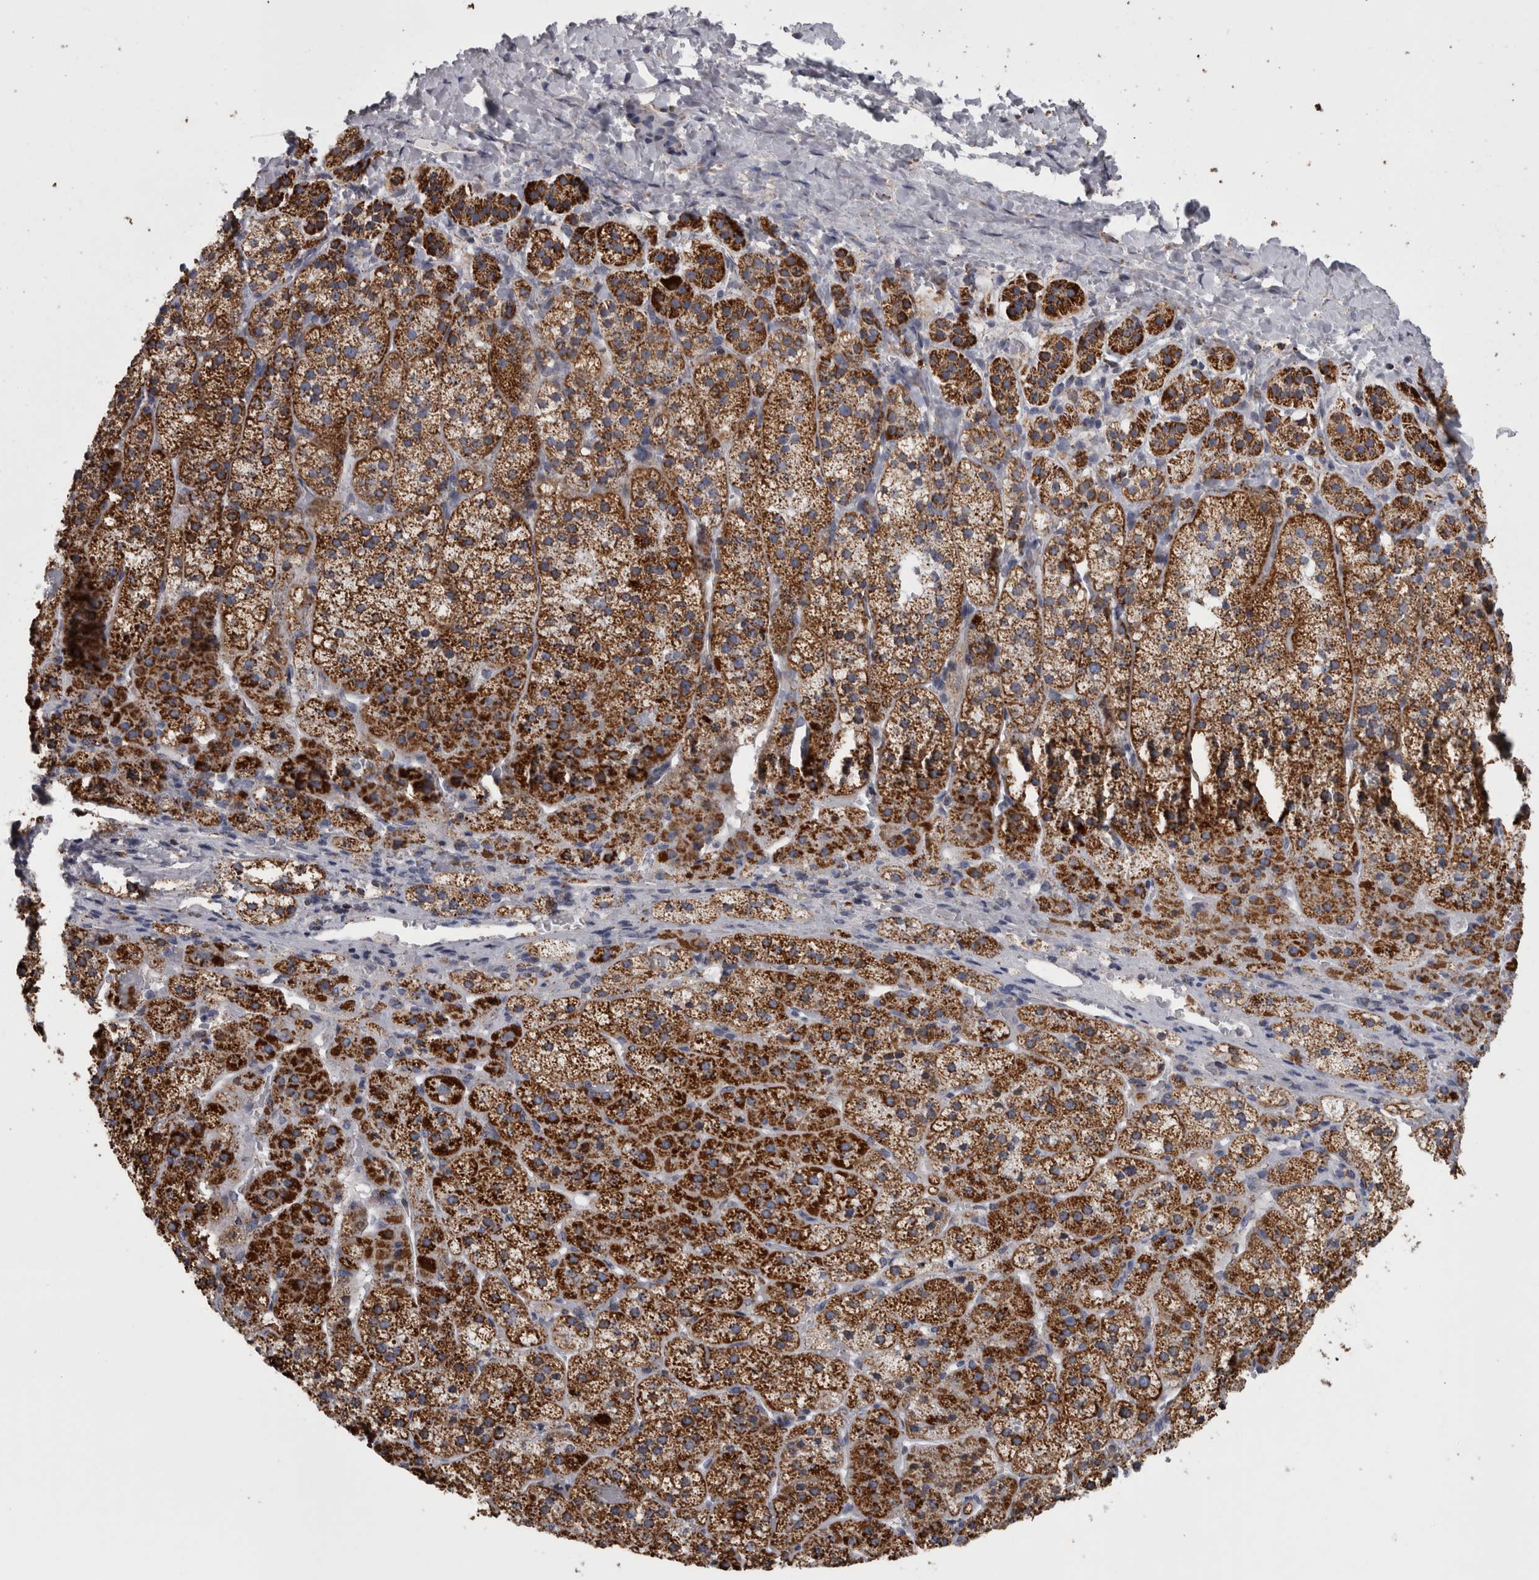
{"staining": {"intensity": "strong", "quantity": ">75%", "location": "cytoplasmic/membranous"}, "tissue": "adrenal gland", "cell_type": "Glandular cells", "image_type": "normal", "snomed": [{"axis": "morphology", "description": "Normal tissue, NOS"}, {"axis": "topography", "description": "Adrenal gland"}], "caption": "This histopathology image exhibits immunohistochemistry (IHC) staining of benign human adrenal gland, with high strong cytoplasmic/membranous staining in approximately >75% of glandular cells.", "gene": "MDH2", "patient": {"sex": "female", "age": 44}}